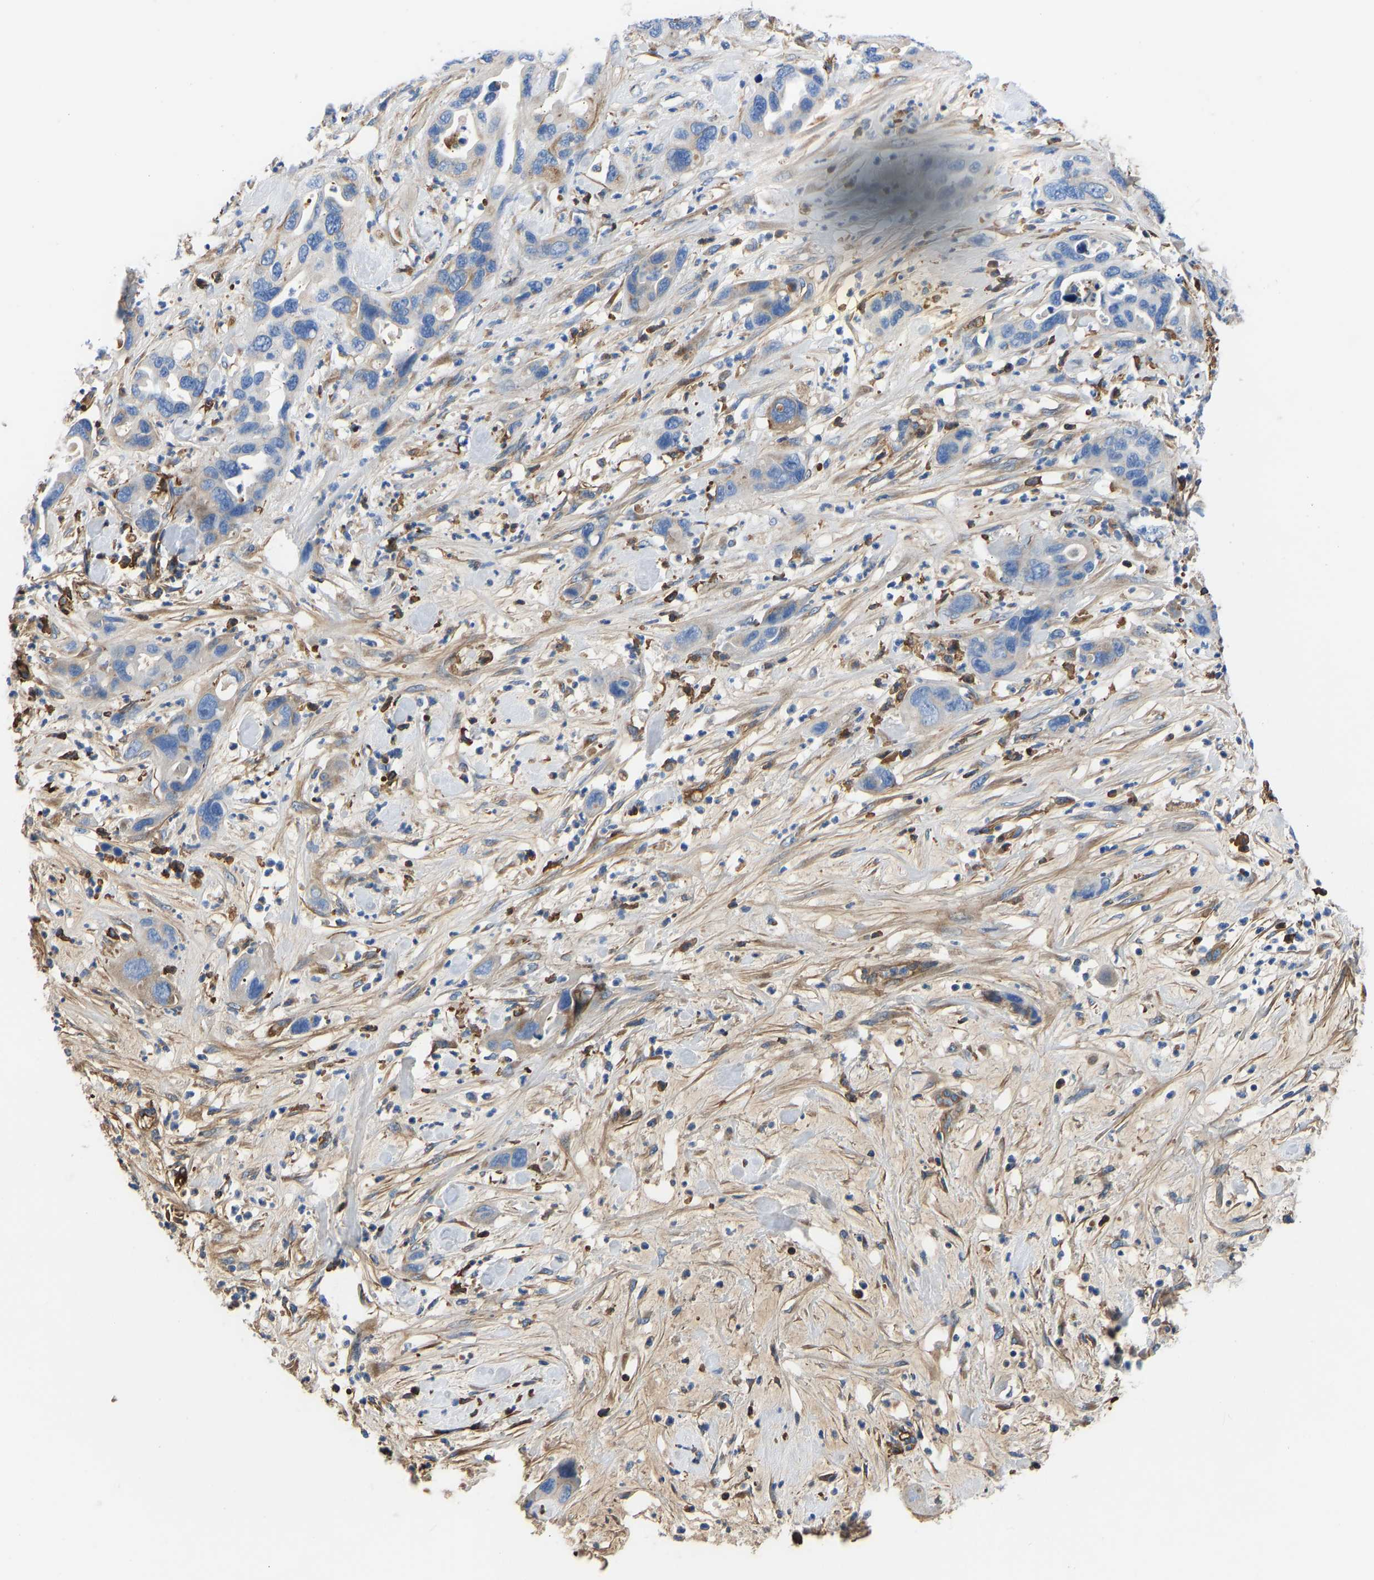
{"staining": {"intensity": "moderate", "quantity": "<25%", "location": "cytoplasmic/membranous"}, "tissue": "pancreatic cancer", "cell_type": "Tumor cells", "image_type": "cancer", "snomed": [{"axis": "morphology", "description": "Adenocarcinoma, NOS"}, {"axis": "topography", "description": "Pancreas"}], "caption": "IHC (DAB) staining of human pancreatic adenocarcinoma shows moderate cytoplasmic/membranous protein positivity in about <25% of tumor cells. The protein is stained brown, and the nuclei are stained in blue (DAB (3,3'-diaminobenzidine) IHC with brightfield microscopy, high magnification).", "gene": "HSPG2", "patient": {"sex": "female", "age": 71}}